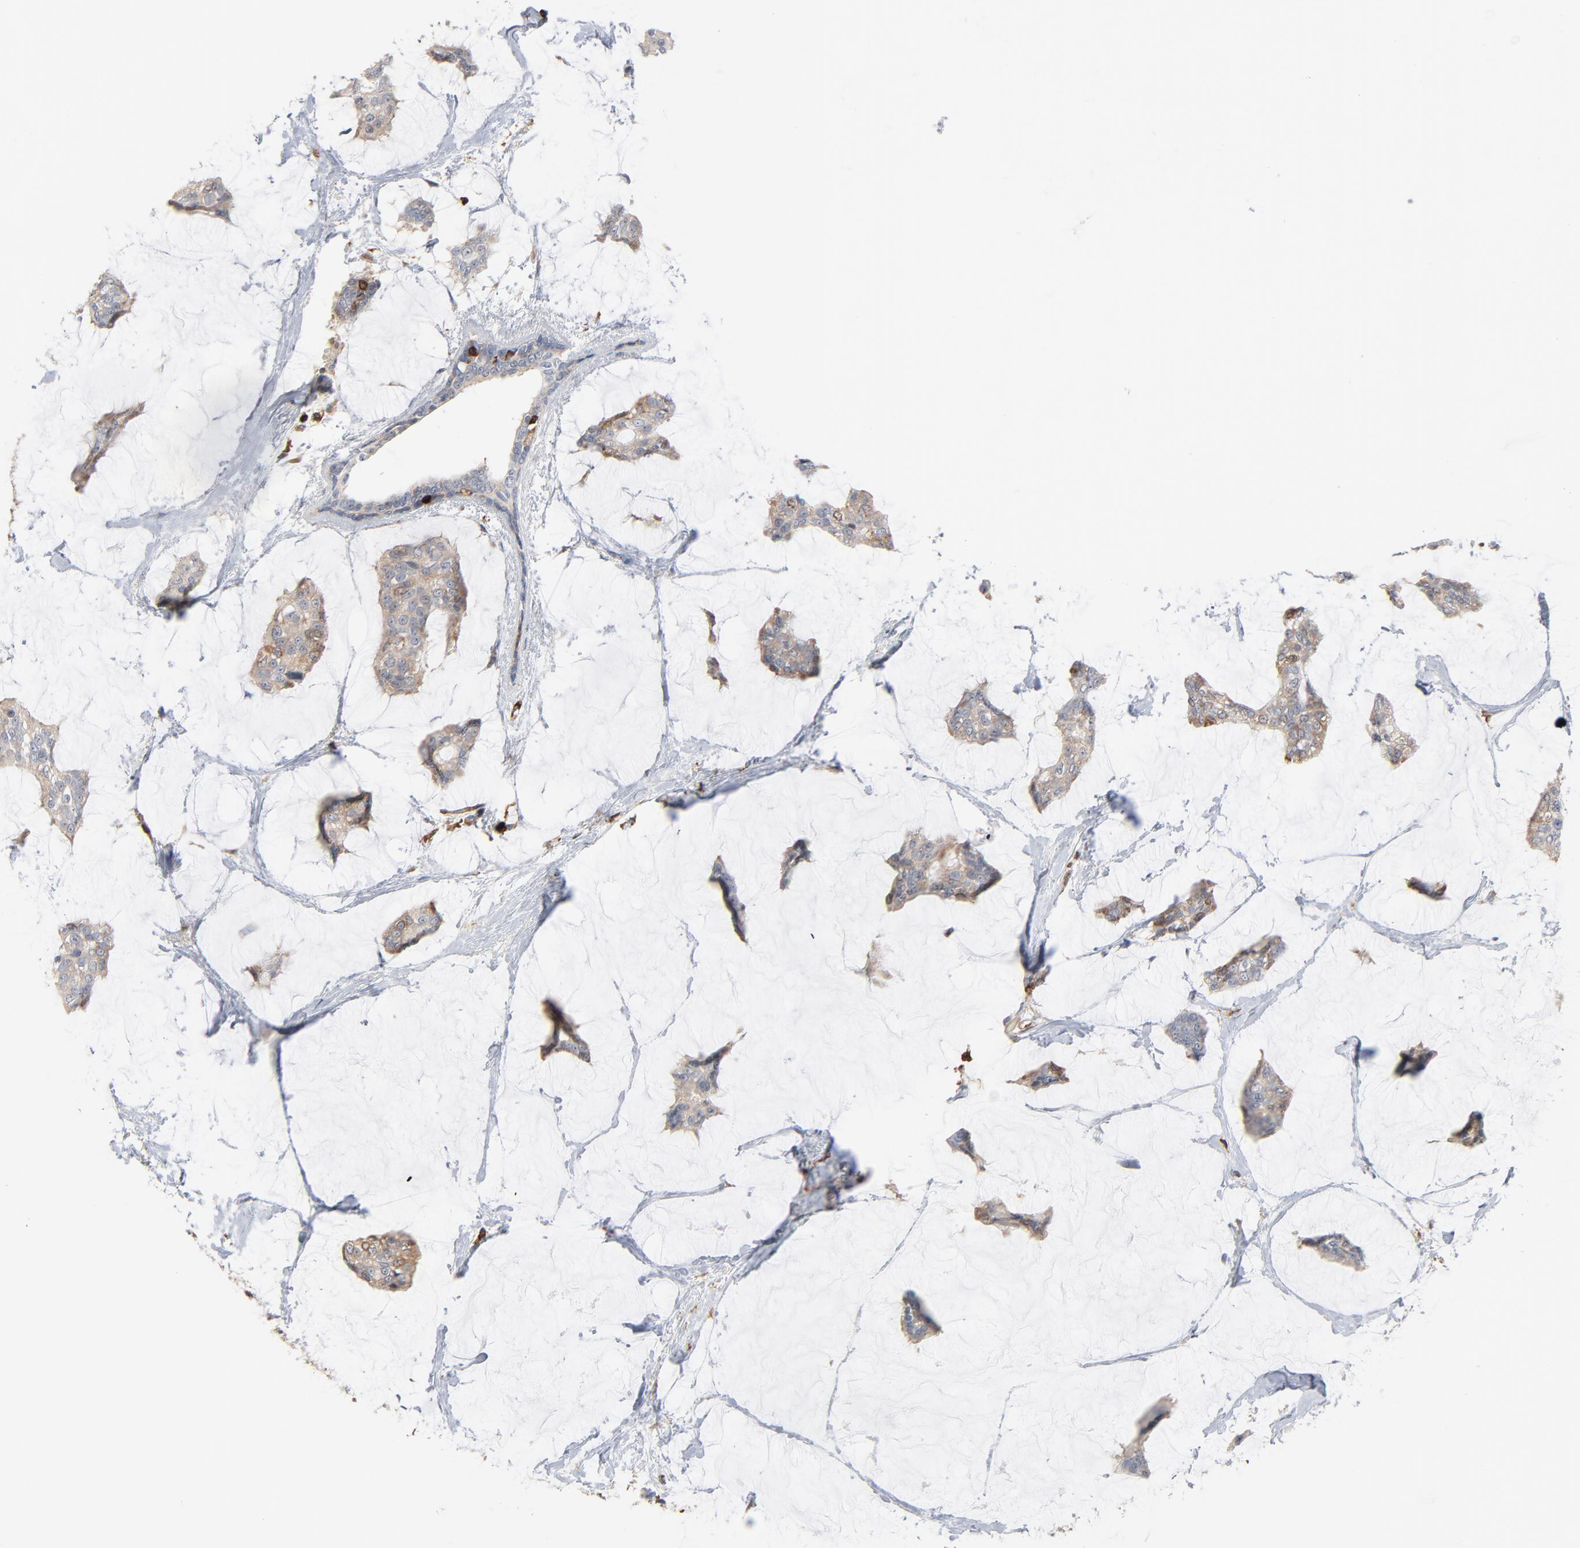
{"staining": {"intensity": "weak", "quantity": ">75%", "location": "cytoplasmic/membranous"}, "tissue": "breast cancer", "cell_type": "Tumor cells", "image_type": "cancer", "snomed": [{"axis": "morphology", "description": "Duct carcinoma"}, {"axis": "topography", "description": "Breast"}], "caption": "The image reveals a brown stain indicating the presence of a protein in the cytoplasmic/membranous of tumor cells in breast invasive ductal carcinoma. (brown staining indicates protein expression, while blue staining denotes nuclei).", "gene": "SH3KBP1", "patient": {"sex": "female", "age": 93}}